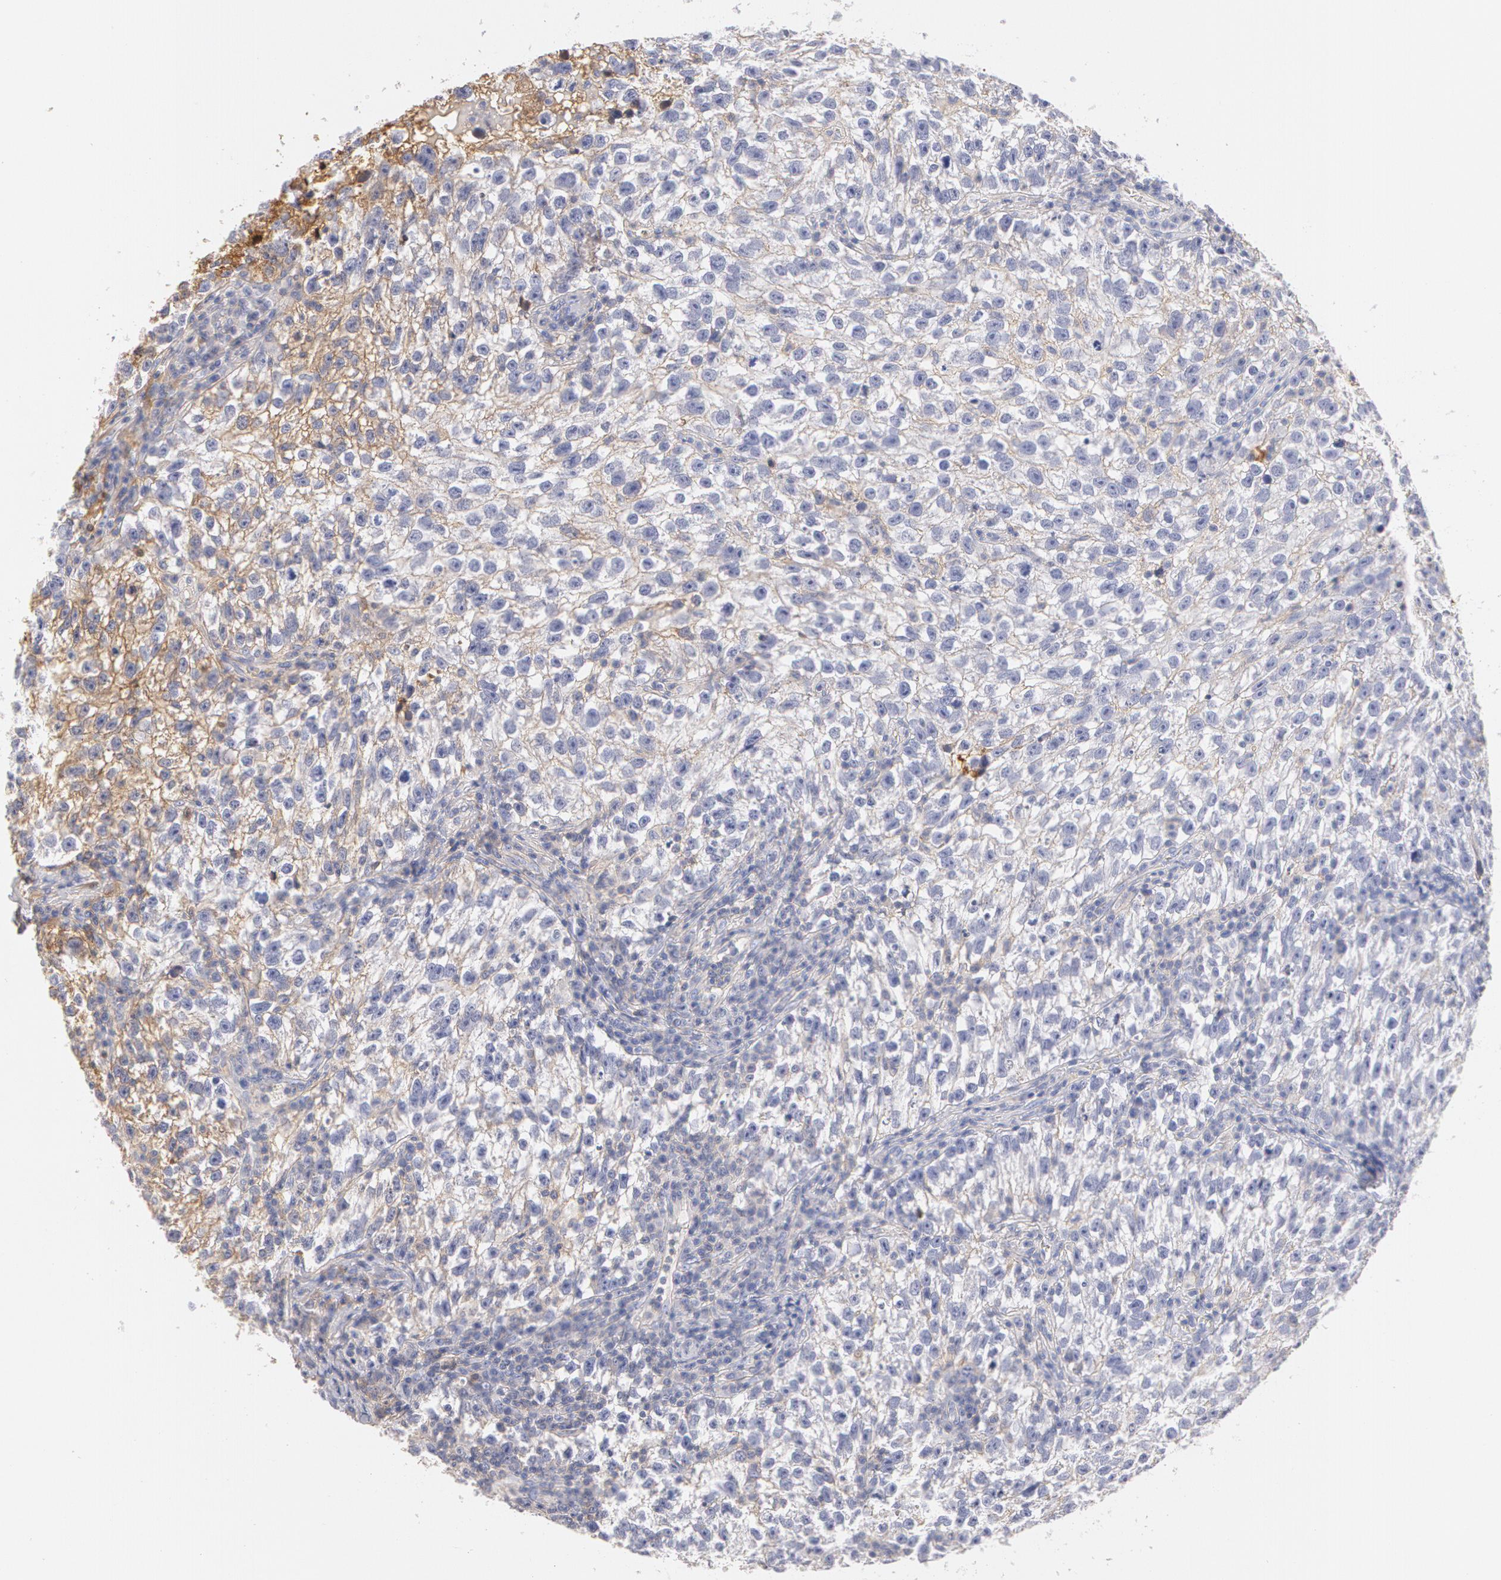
{"staining": {"intensity": "weak", "quantity": "<25%", "location": "cytoplasmic/membranous"}, "tissue": "testis cancer", "cell_type": "Tumor cells", "image_type": "cancer", "snomed": [{"axis": "morphology", "description": "Seminoma, NOS"}, {"axis": "topography", "description": "Testis"}], "caption": "Immunohistochemistry of seminoma (testis) displays no staining in tumor cells. (DAB (3,3'-diaminobenzidine) IHC visualized using brightfield microscopy, high magnification).", "gene": "GC", "patient": {"sex": "male", "age": 38}}